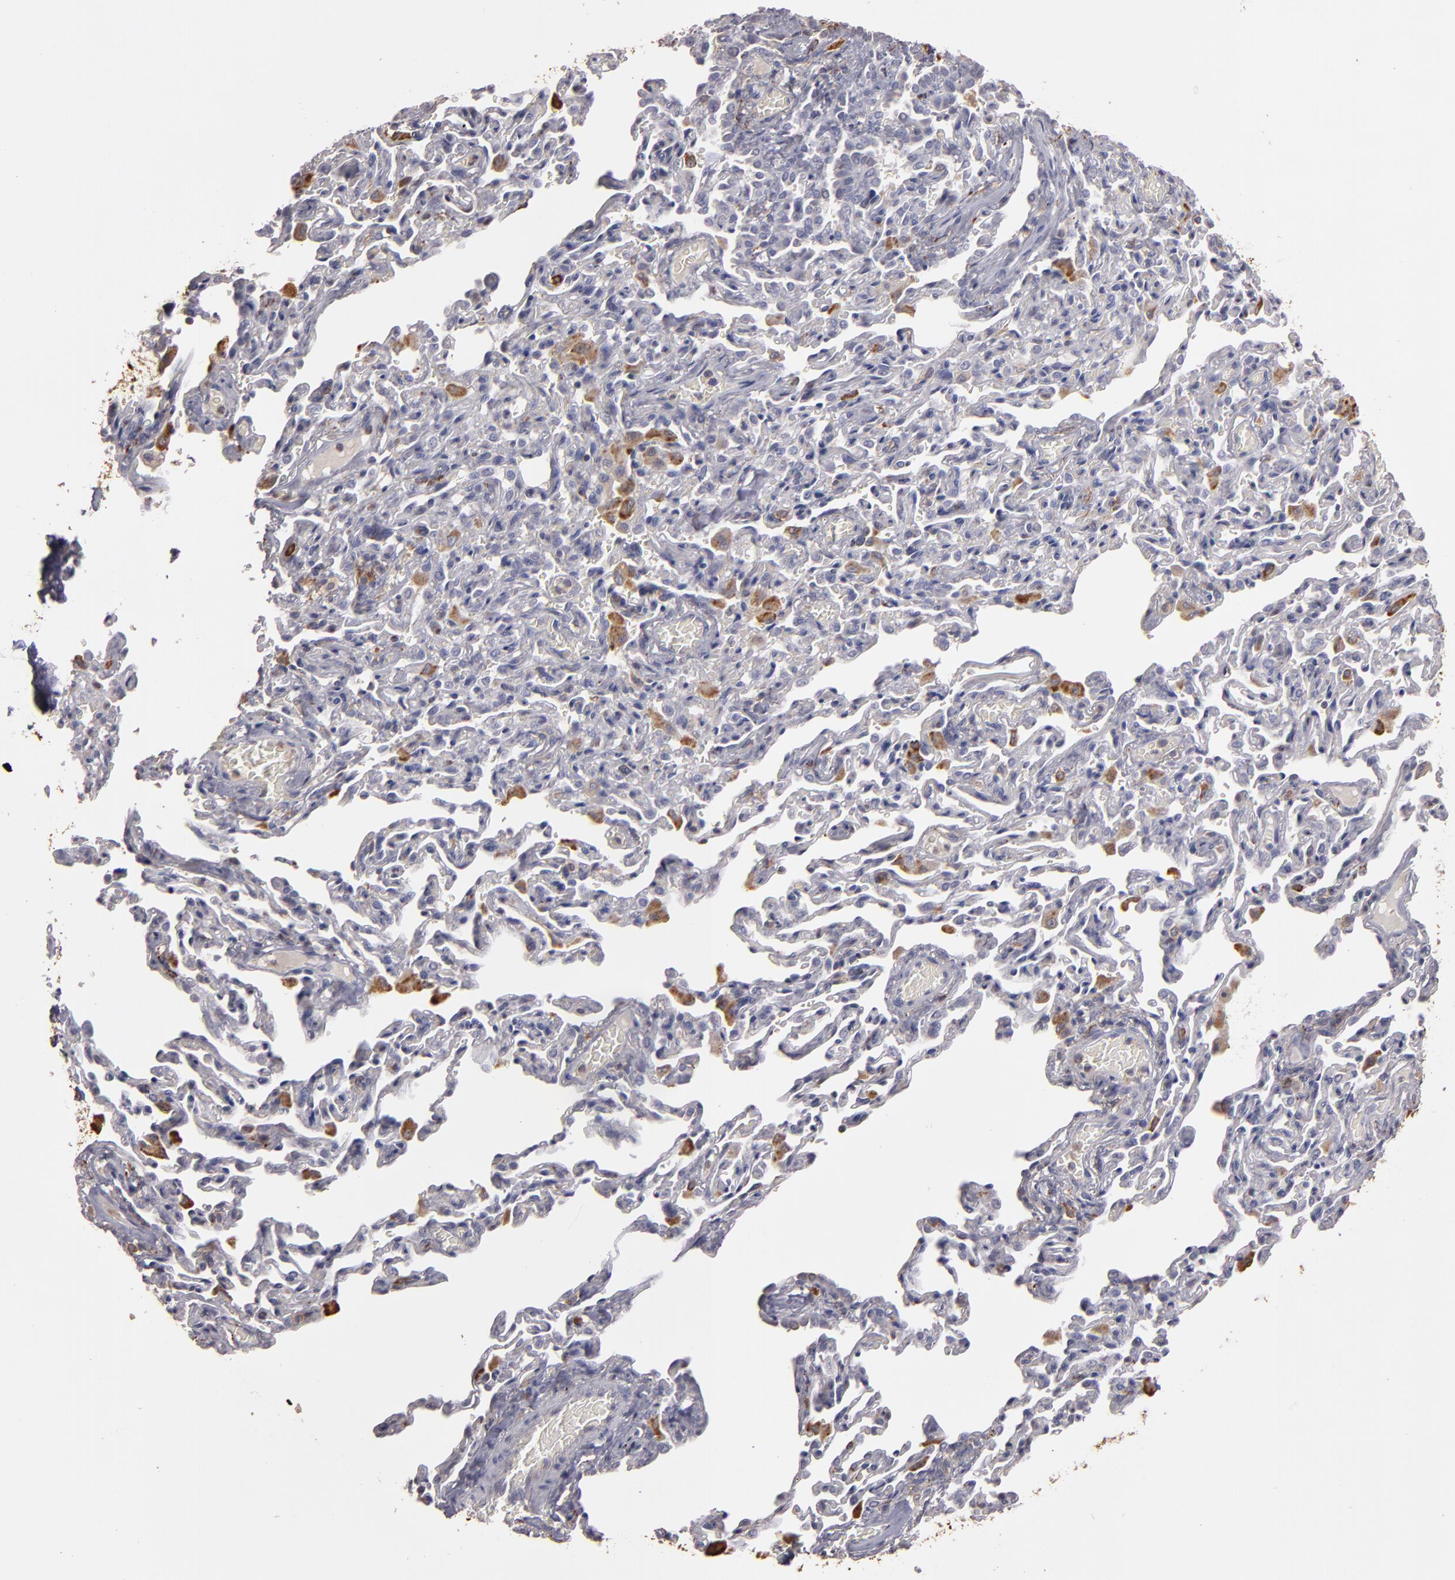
{"staining": {"intensity": "moderate", "quantity": ">75%", "location": "cytoplasmic/membranous"}, "tissue": "bronchus", "cell_type": "Respiratory epithelial cells", "image_type": "normal", "snomed": [{"axis": "morphology", "description": "Normal tissue, NOS"}, {"axis": "topography", "description": "Lung"}], "caption": "The histopathology image shows a brown stain indicating the presence of a protein in the cytoplasmic/membranous of respiratory epithelial cells in bronchus.", "gene": "TRAF1", "patient": {"sex": "male", "age": 64}}